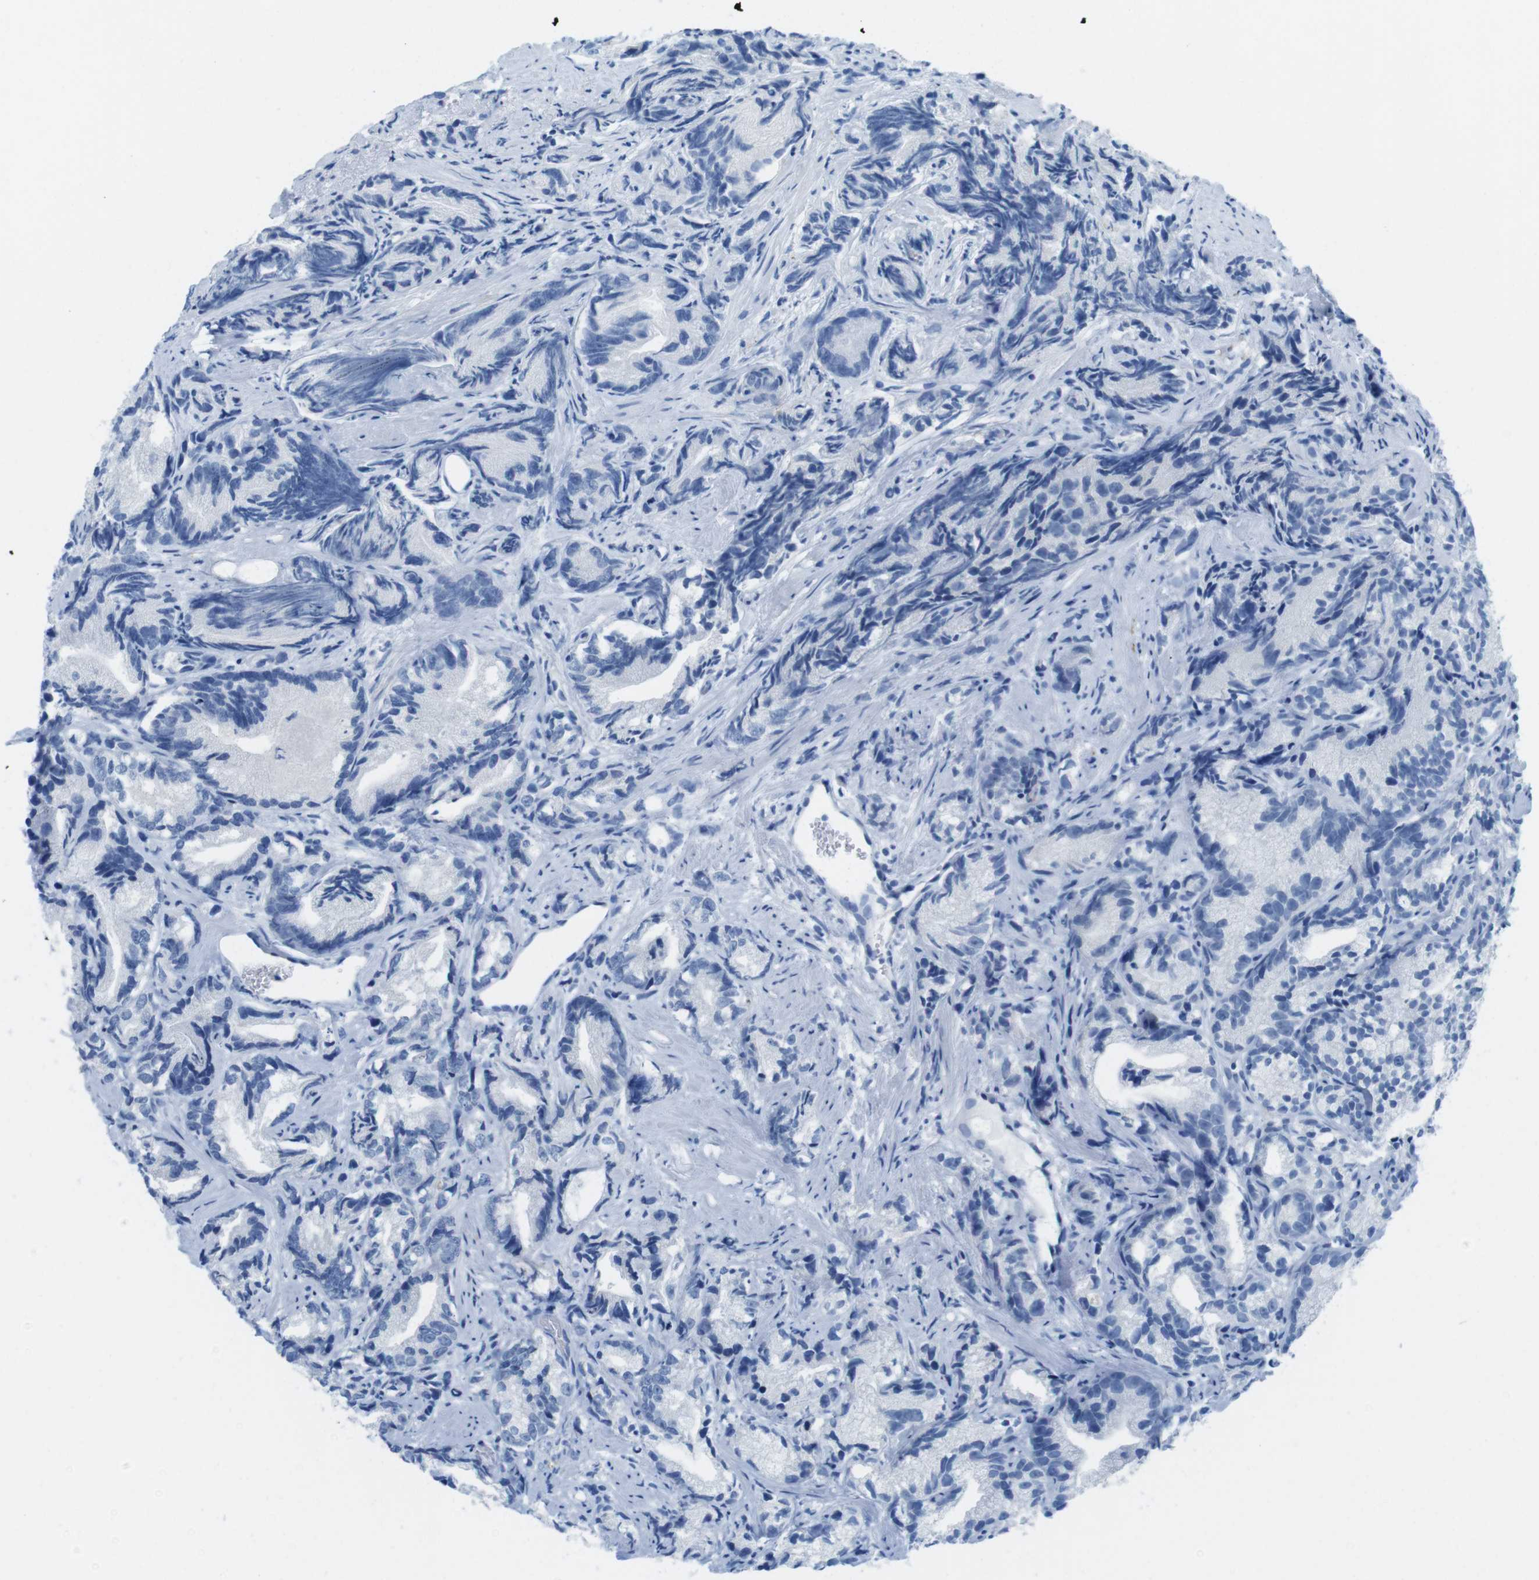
{"staining": {"intensity": "negative", "quantity": "none", "location": "none"}, "tissue": "prostate cancer", "cell_type": "Tumor cells", "image_type": "cancer", "snomed": [{"axis": "morphology", "description": "Adenocarcinoma, Low grade"}, {"axis": "topography", "description": "Prostate"}], "caption": "The histopathology image displays no significant positivity in tumor cells of prostate cancer (adenocarcinoma (low-grade)).", "gene": "GAP43", "patient": {"sex": "male", "age": 89}}